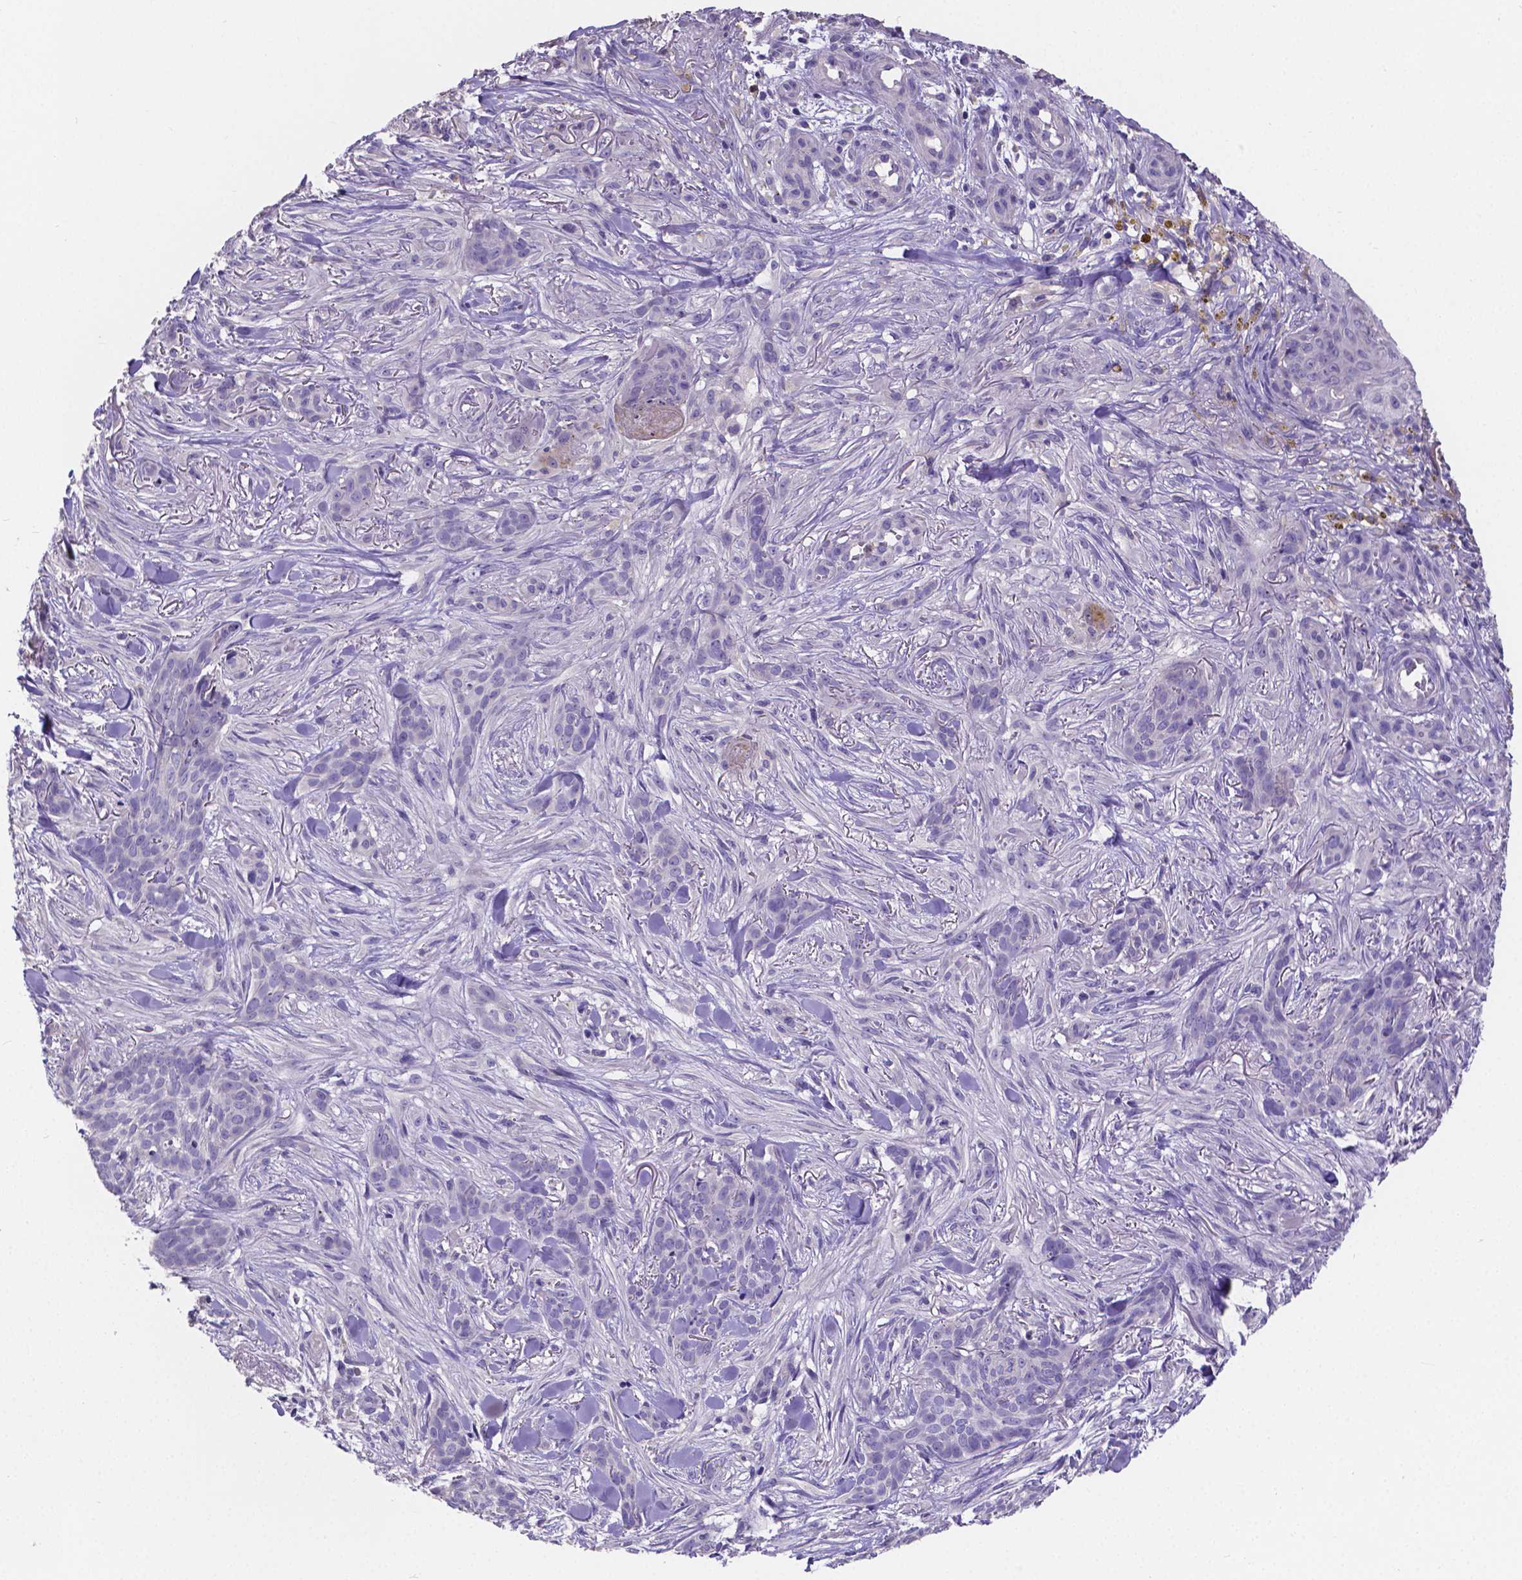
{"staining": {"intensity": "negative", "quantity": "none", "location": "none"}, "tissue": "skin cancer", "cell_type": "Tumor cells", "image_type": "cancer", "snomed": [{"axis": "morphology", "description": "Basal cell carcinoma"}, {"axis": "topography", "description": "Skin"}], "caption": "A histopathology image of skin basal cell carcinoma stained for a protein exhibits no brown staining in tumor cells.", "gene": "ATP6V1D", "patient": {"sex": "female", "age": 61}}